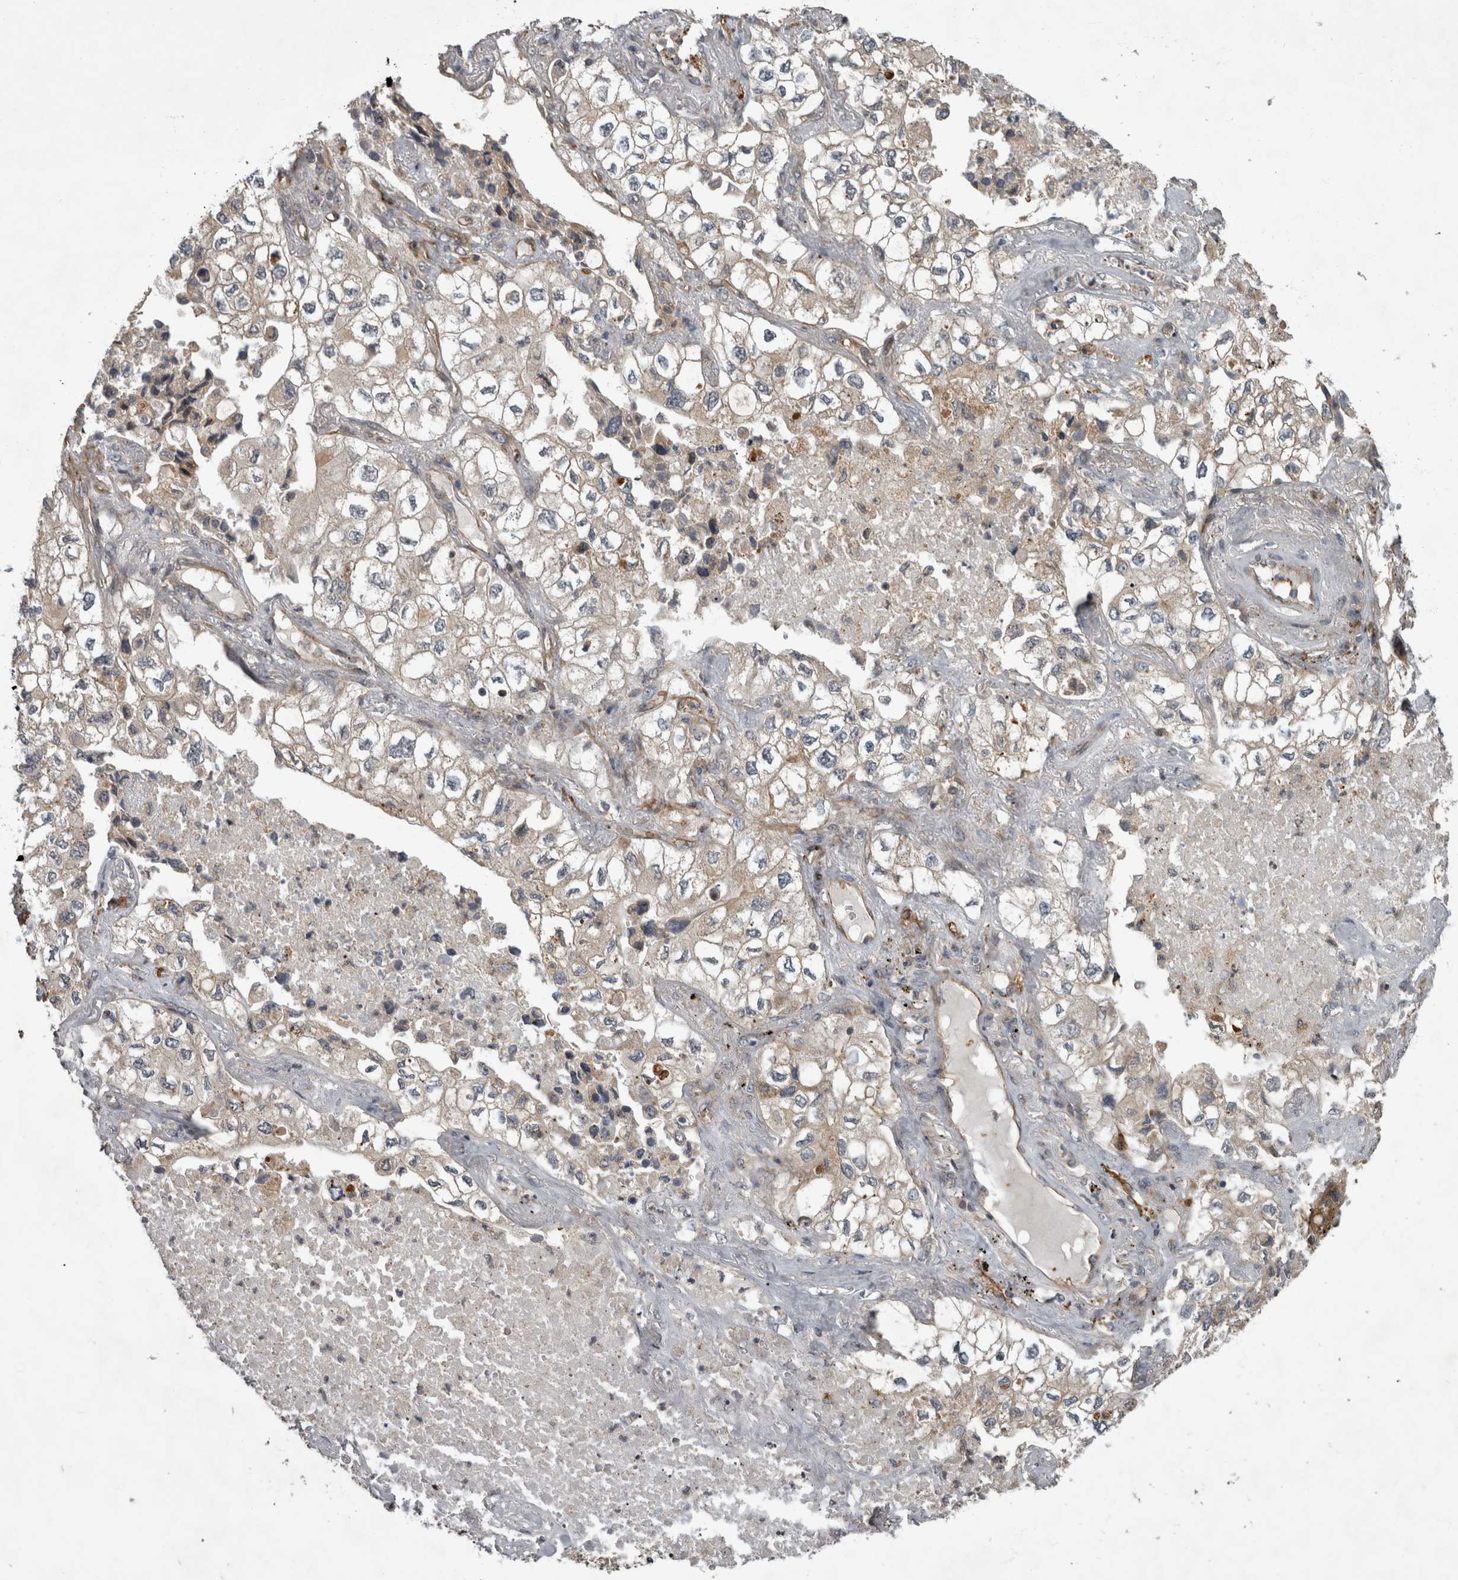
{"staining": {"intensity": "weak", "quantity": "<25%", "location": "cytoplasmic/membranous"}, "tissue": "lung cancer", "cell_type": "Tumor cells", "image_type": "cancer", "snomed": [{"axis": "morphology", "description": "Adenocarcinoma, NOS"}, {"axis": "topography", "description": "Lung"}], "caption": "Tumor cells show no significant protein staining in lung cancer. (Stains: DAB (3,3'-diaminobenzidine) IHC with hematoxylin counter stain, Microscopy: brightfield microscopy at high magnification).", "gene": "VEGFD", "patient": {"sex": "male", "age": 63}}